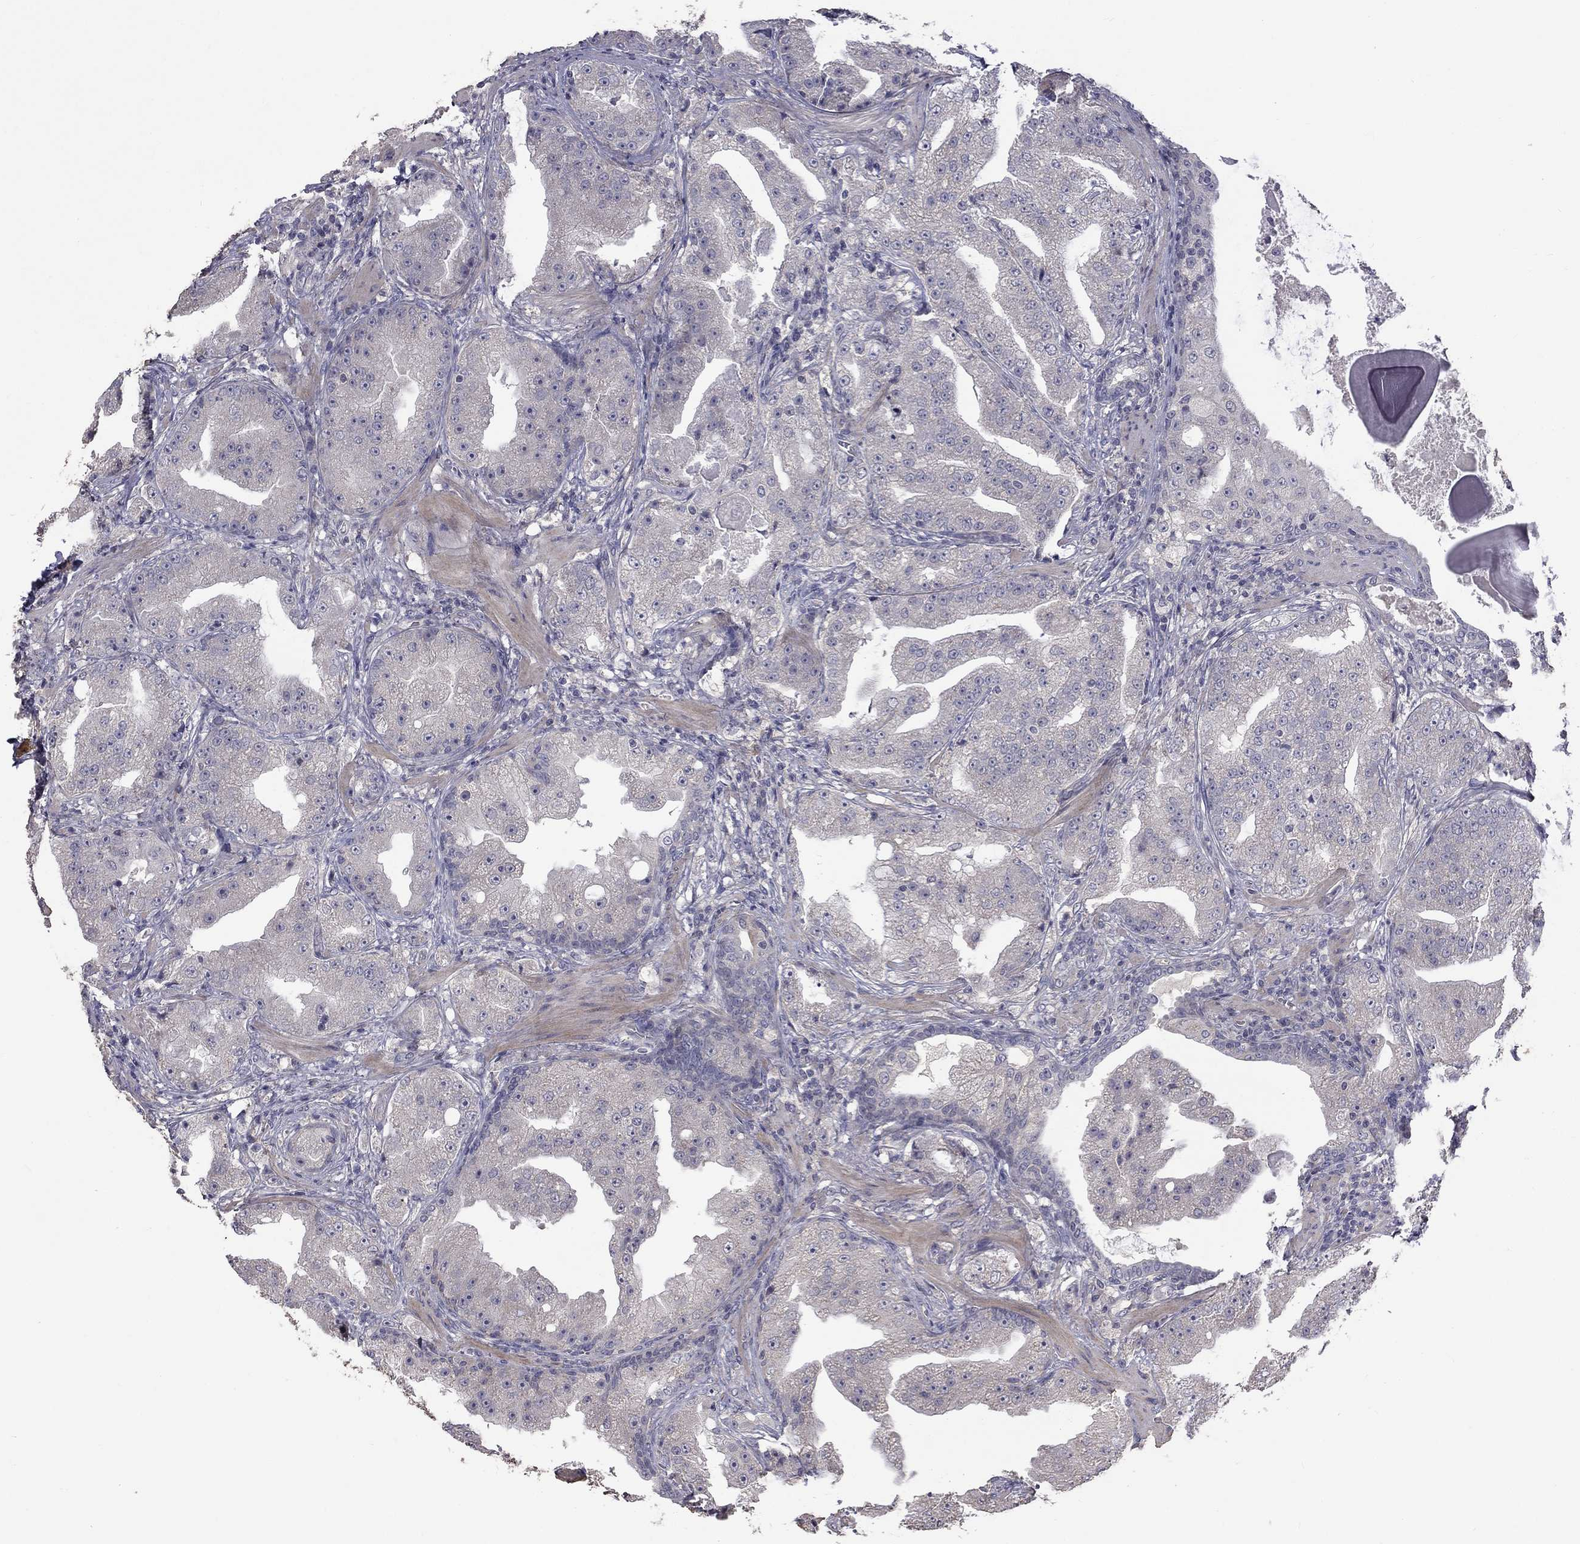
{"staining": {"intensity": "negative", "quantity": "none", "location": "none"}, "tissue": "prostate cancer", "cell_type": "Tumor cells", "image_type": "cancer", "snomed": [{"axis": "morphology", "description": "Adenocarcinoma, Low grade"}, {"axis": "topography", "description": "Prostate"}], "caption": "This histopathology image is of prostate low-grade adenocarcinoma stained with IHC to label a protein in brown with the nuclei are counter-stained blue. There is no staining in tumor cells.", "gene": "SLC39A14", "patient": {"sex": "male", "age": 62}}